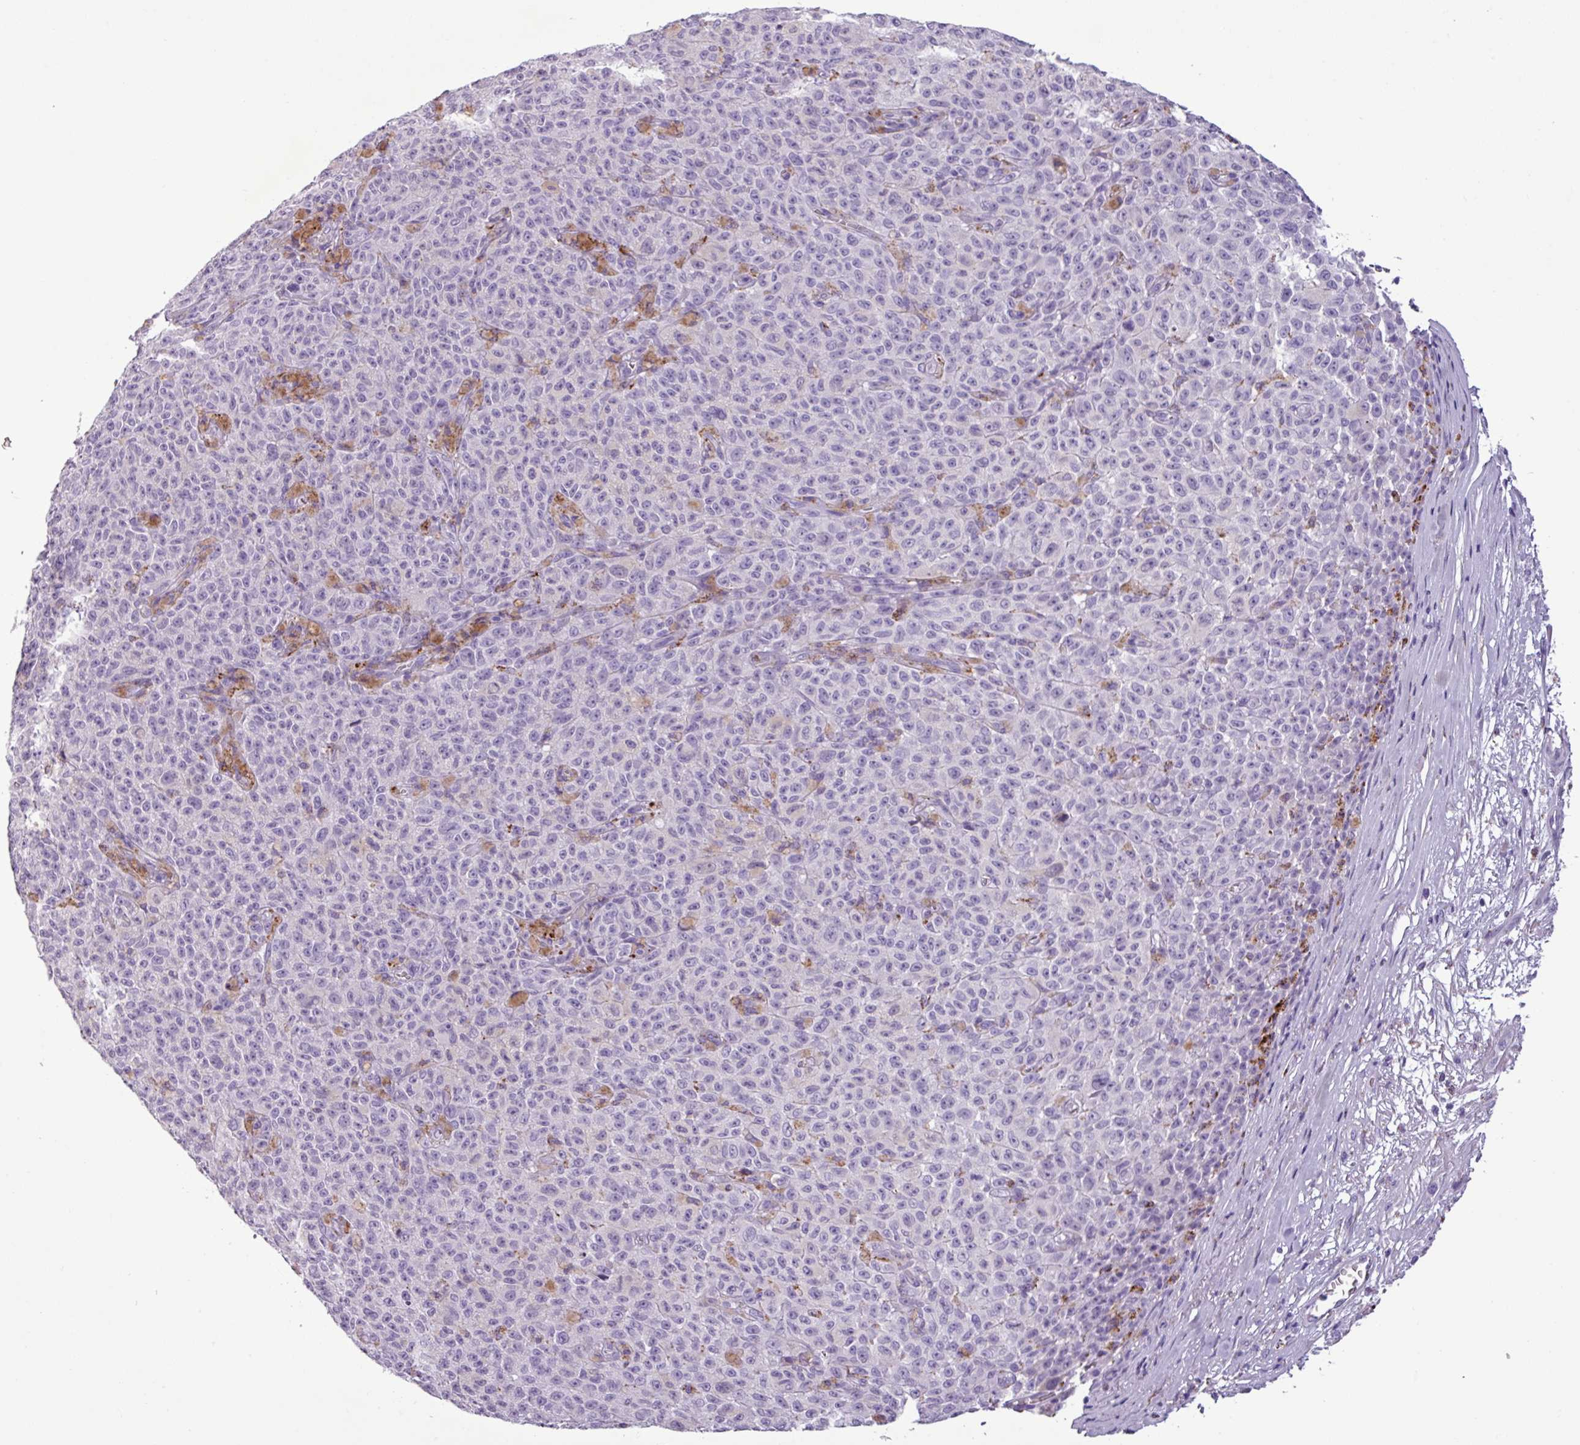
{"staining": {"intensity": "negative", "quantity": "none", "location": "none"}, "tissue": "melanoma", "cell_type": "Tumor cells", "image_type": "cancer", "snomed": [{"axis": "morphology", "description": "Malignant melanoma, NOS"}, {"axis": "topography", "description": "Skin"}], "caption": "Immunohistochemical staining of human melanoma shows no significant positivity in tumor cells.", "gene": "ZNF667", "patient": {"sex": "female", "age": 82}}